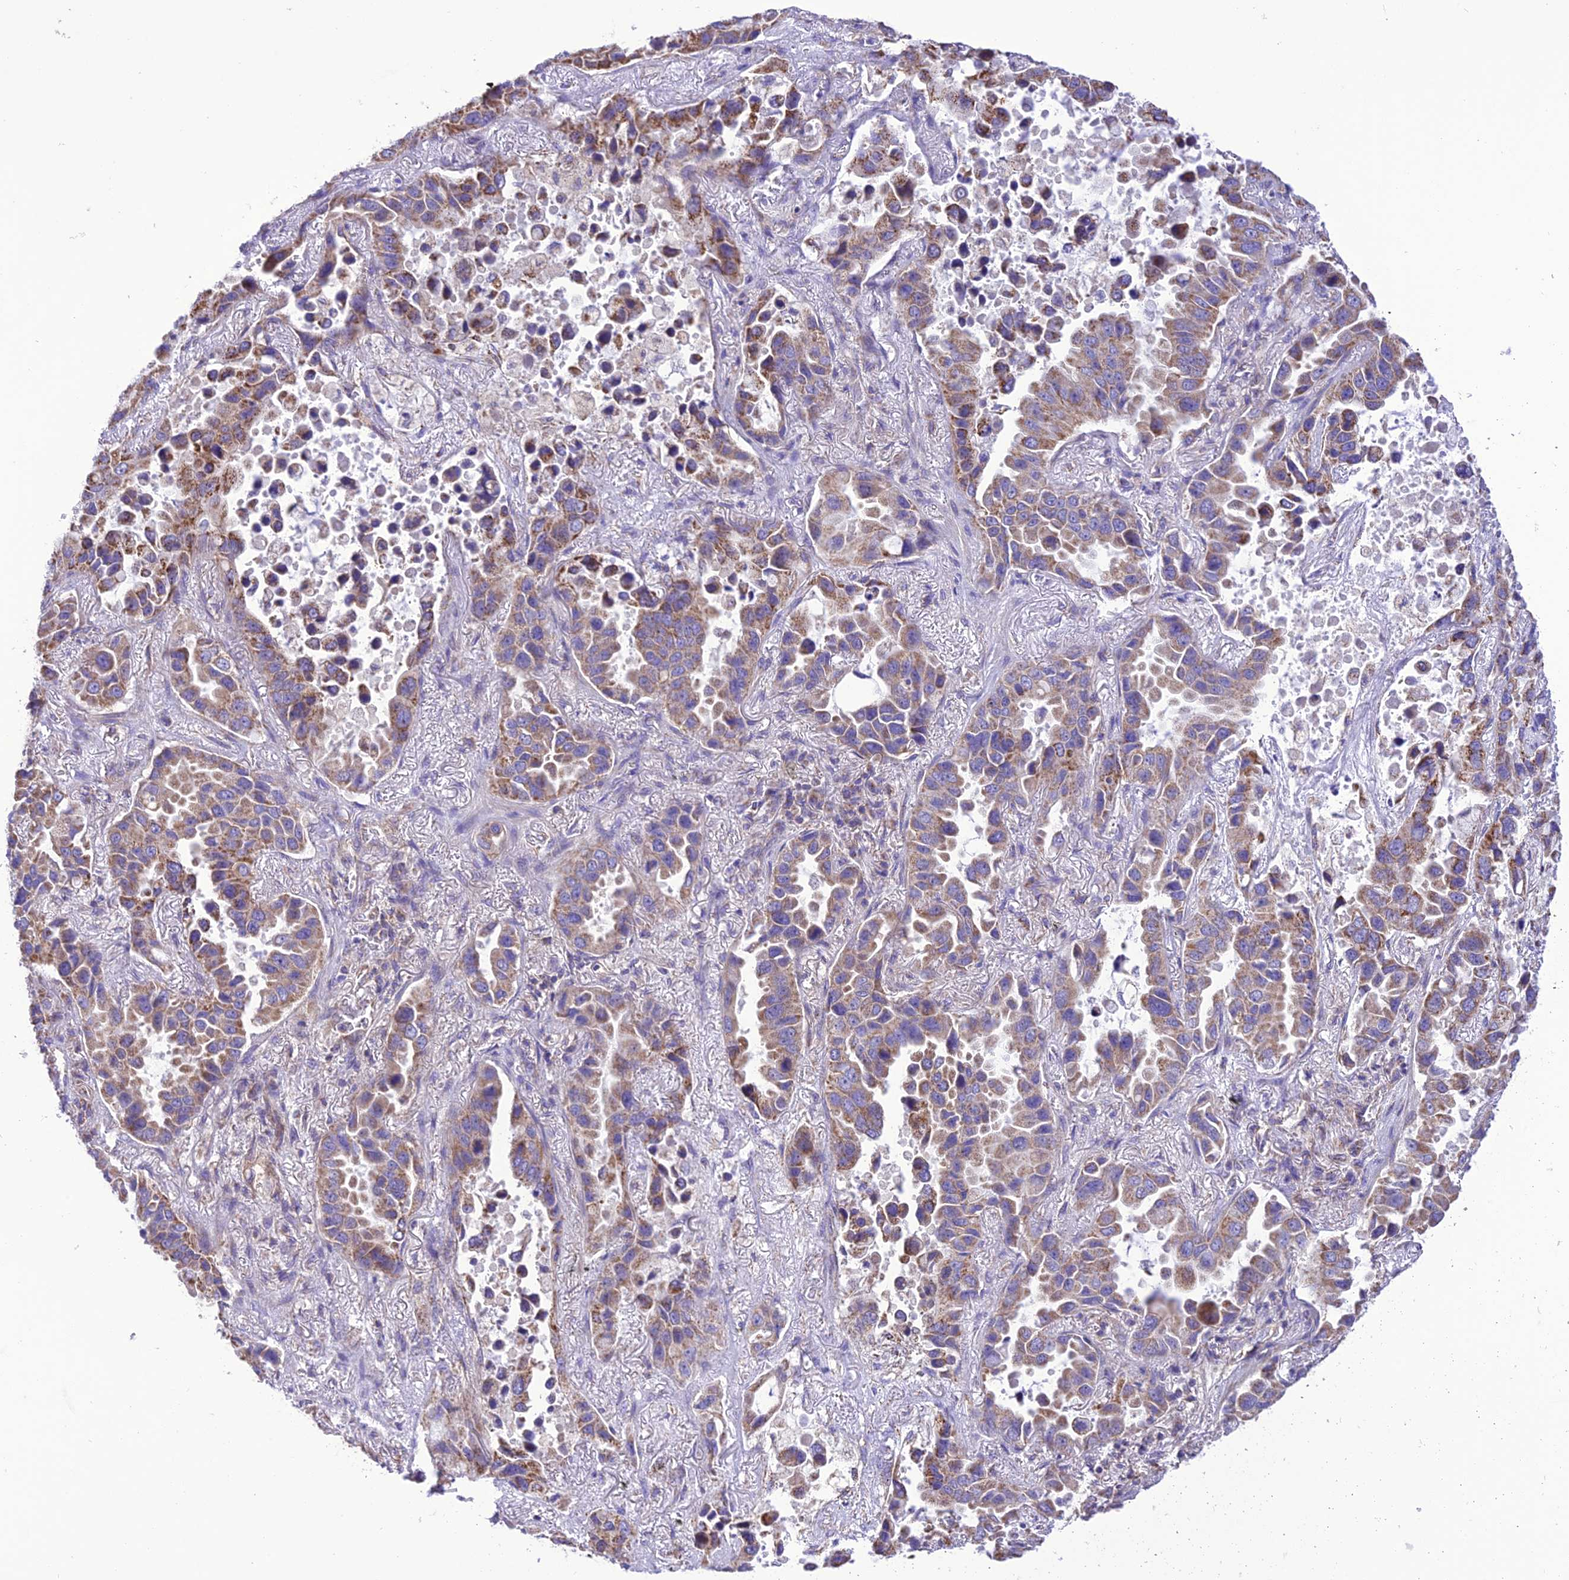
{"staining": {"intensity": "moderate", "quantity": ">75%", "location": "cytoplasmic/membranous"}, "tissue": "lung cancer", "cell_type": "Tumor cells", "image_type": "cancer", "snomed": [{"axis": "morphology", "description": "Adenocarcinoma, NOS"}, {"axis": "topography", "description": "Lung"}], "caption": "Moderate cytoplasmic/membranous protein positivity is seen in about >75% of tumor cells in adenocarcinoma (lung).", "gene": "MAP3K12", "patient": {"sex": "male", "age": 64}}